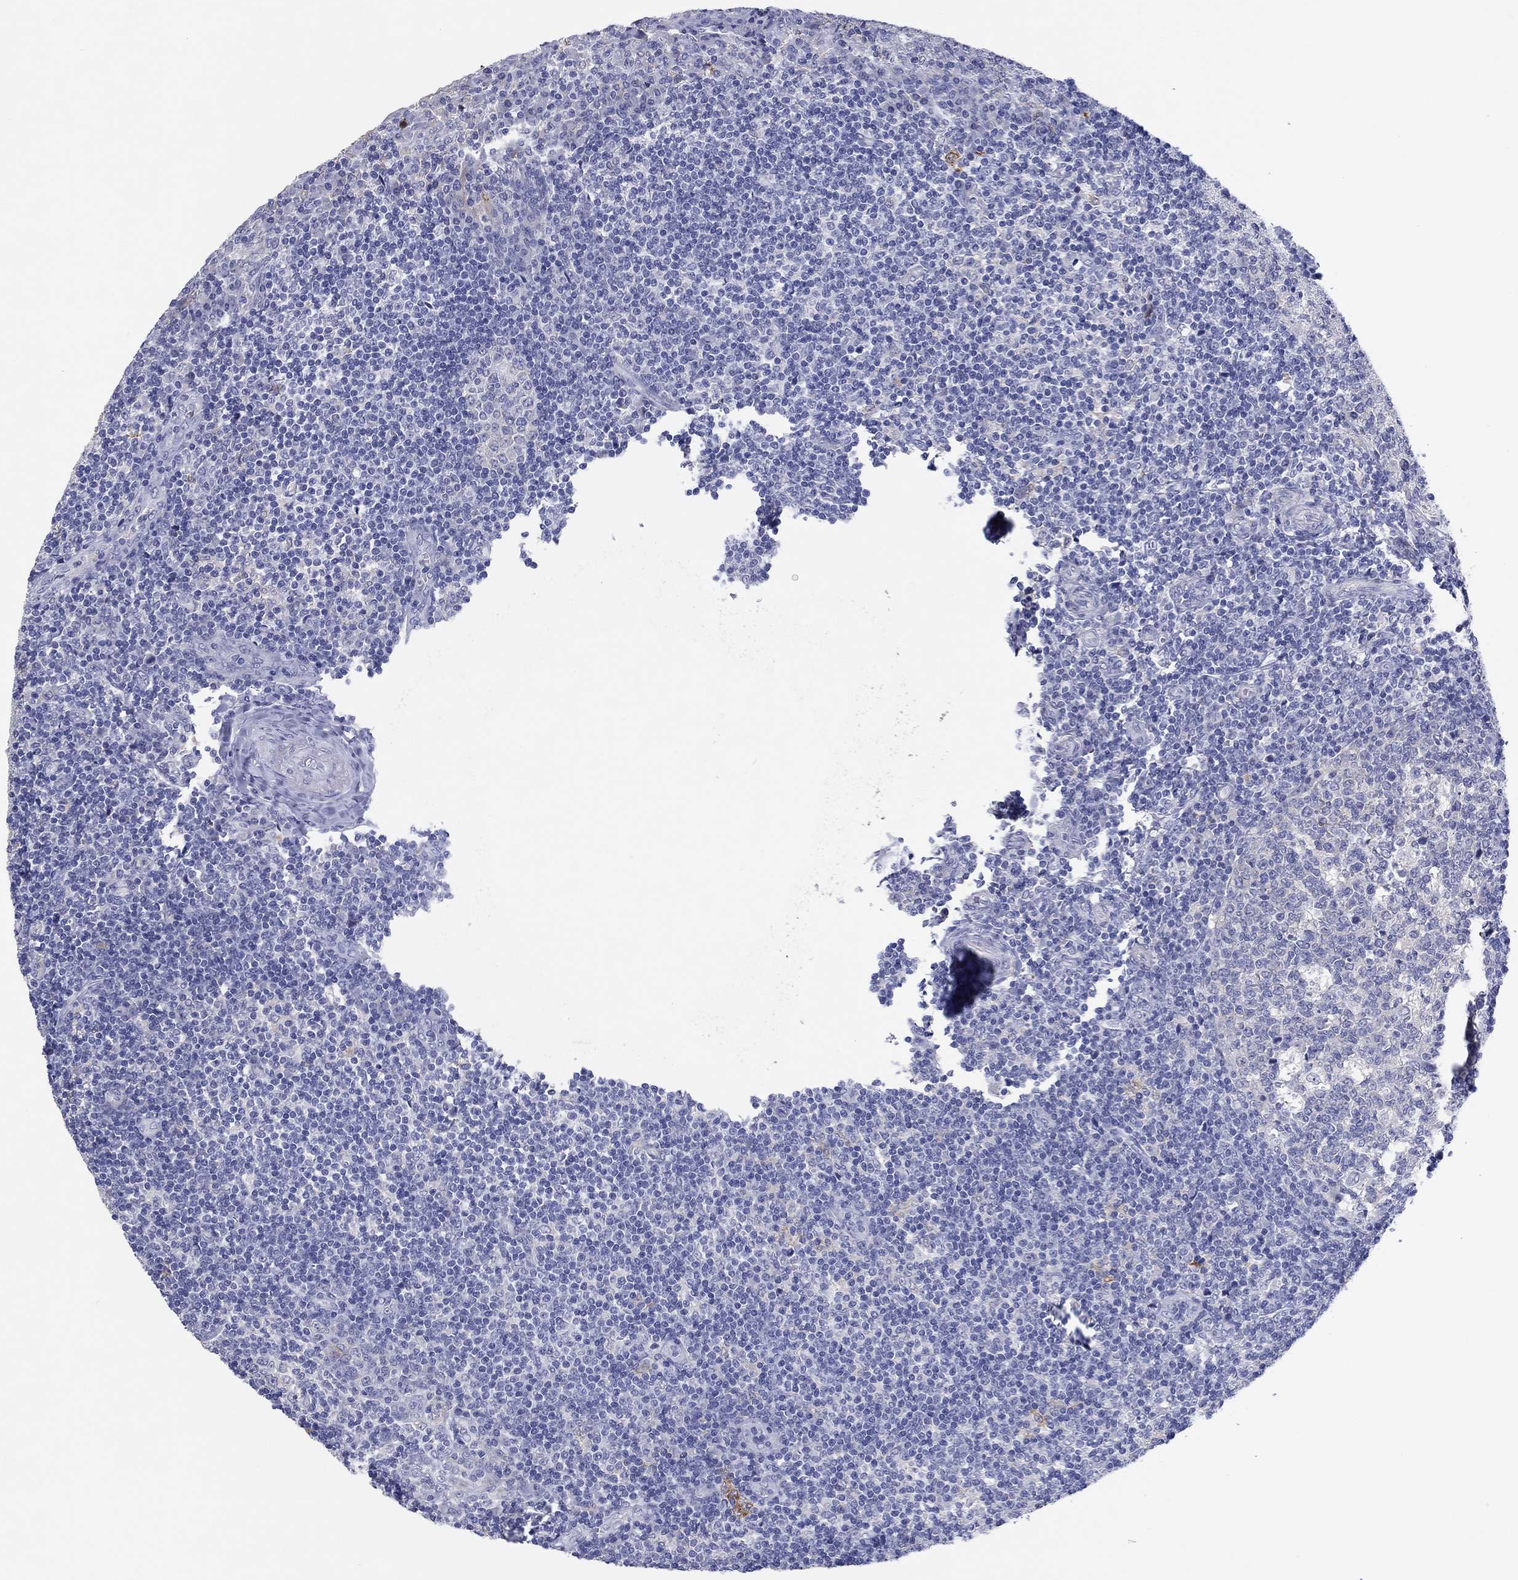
{"staining": {"intensity": "negative", "quantity": "none", "location": "none"}, "tissue": "tonsil", "cell_type": "Germinal center cells", "image_type": "normal", "snomed": [{"axis": "morphology", "description": "Normal tissue, NOS"}, {"axis": "topography", "description": "Tonsil"}], "caption": "This is an immunohistochemistry (IHC) histopathology image of normal human tonsil. There is no staining in germinal center cells.", "gene": "HDC", "patient": {"sex": "female", "age": 13}}